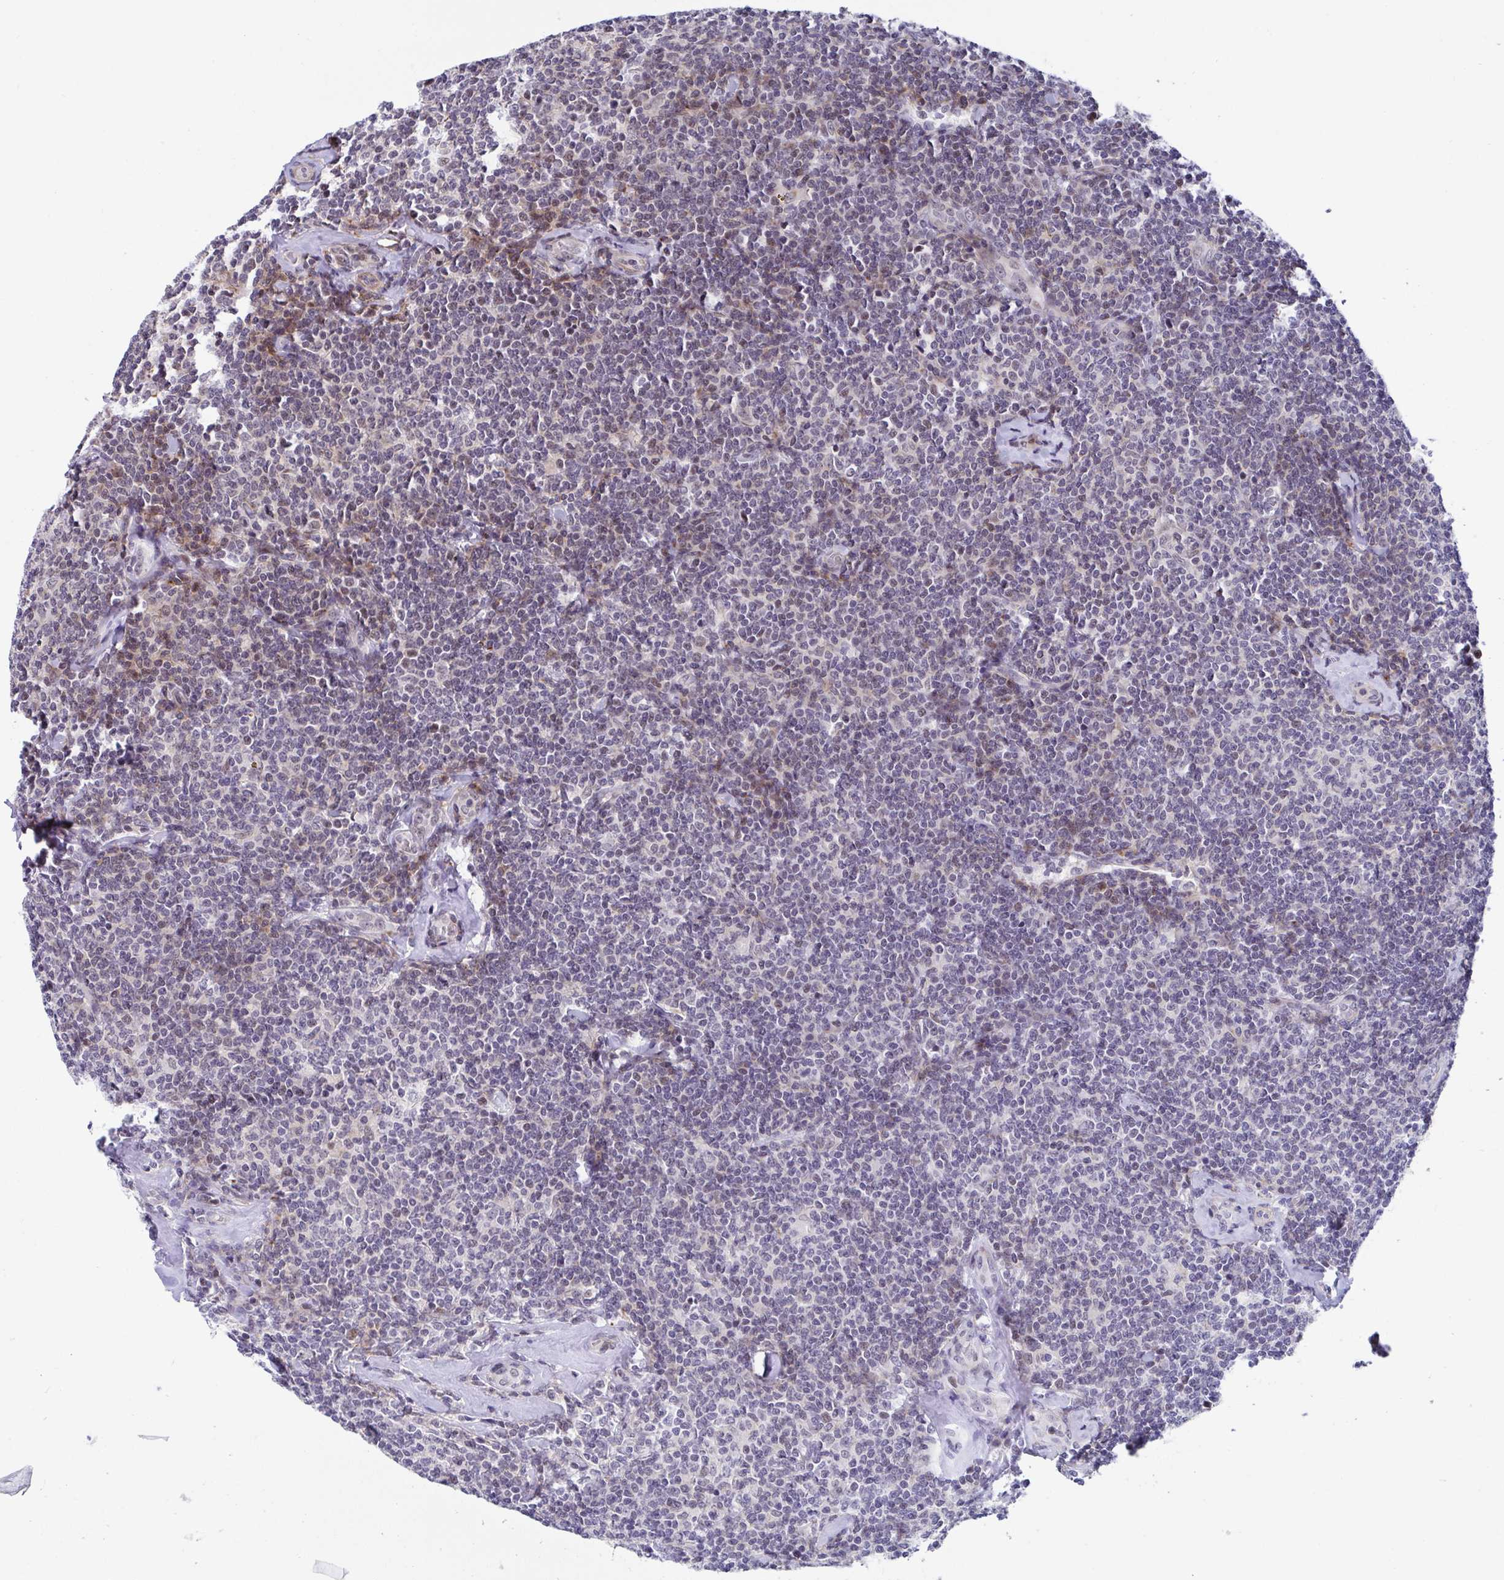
{"staining": {"intensity": "weak", "quantity": "<25%", "location": "nuclear"}, "tissue": "lymphoma", "cell_type": "Tumor cells", "image_type": "cancer", "snomed": [{"axis": "morphology", "description": "Malignant lymphoma, non-Hodgkin's type, Low grade"}, {"axis": "topography", "description": "Lymph node"}], "caption": "A histopathology image of malignant lymphoma, non-Hodgkin's type (low-grade) stained for a protein displays no brown staining in tumor cells.", "gene": "WDR72", "patient": {"sex": "female", "age": 56}}